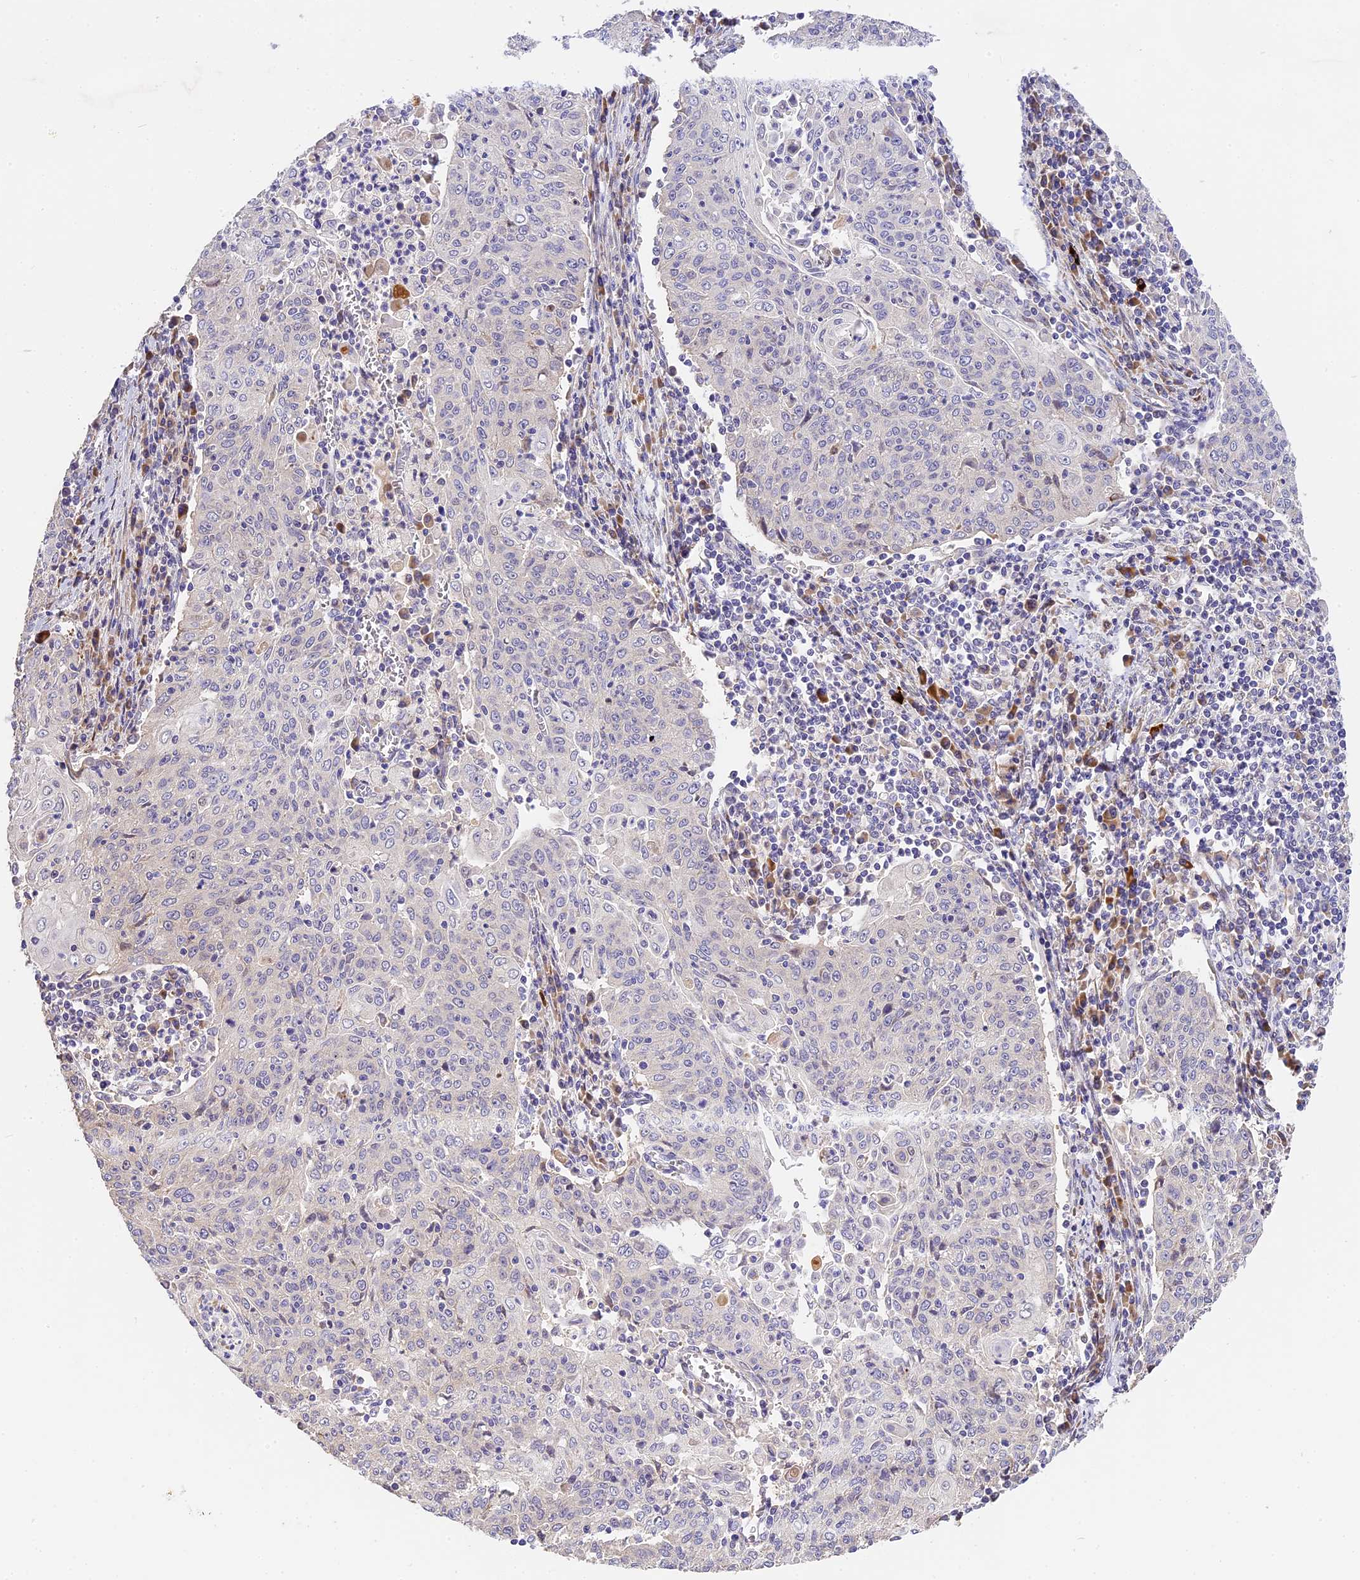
{"staining": {"intensity": "negative", "quantity": "none", "location": "none"}, "tissue": "cervical cancer", "cell_type": "Tumor cells", "image_type": "cancer", "snomed": [{"axis": "morphology", "description": "Squamous cell carcinoma, NOS"}, {"axis": "topography", "description": "Cervix"}], "caption": "There is no significant positivity in tumor cells of cervical squamous cell carcinoma.", "gene": "BSCL2", "patient": {"sex": "female", "age": 48}}